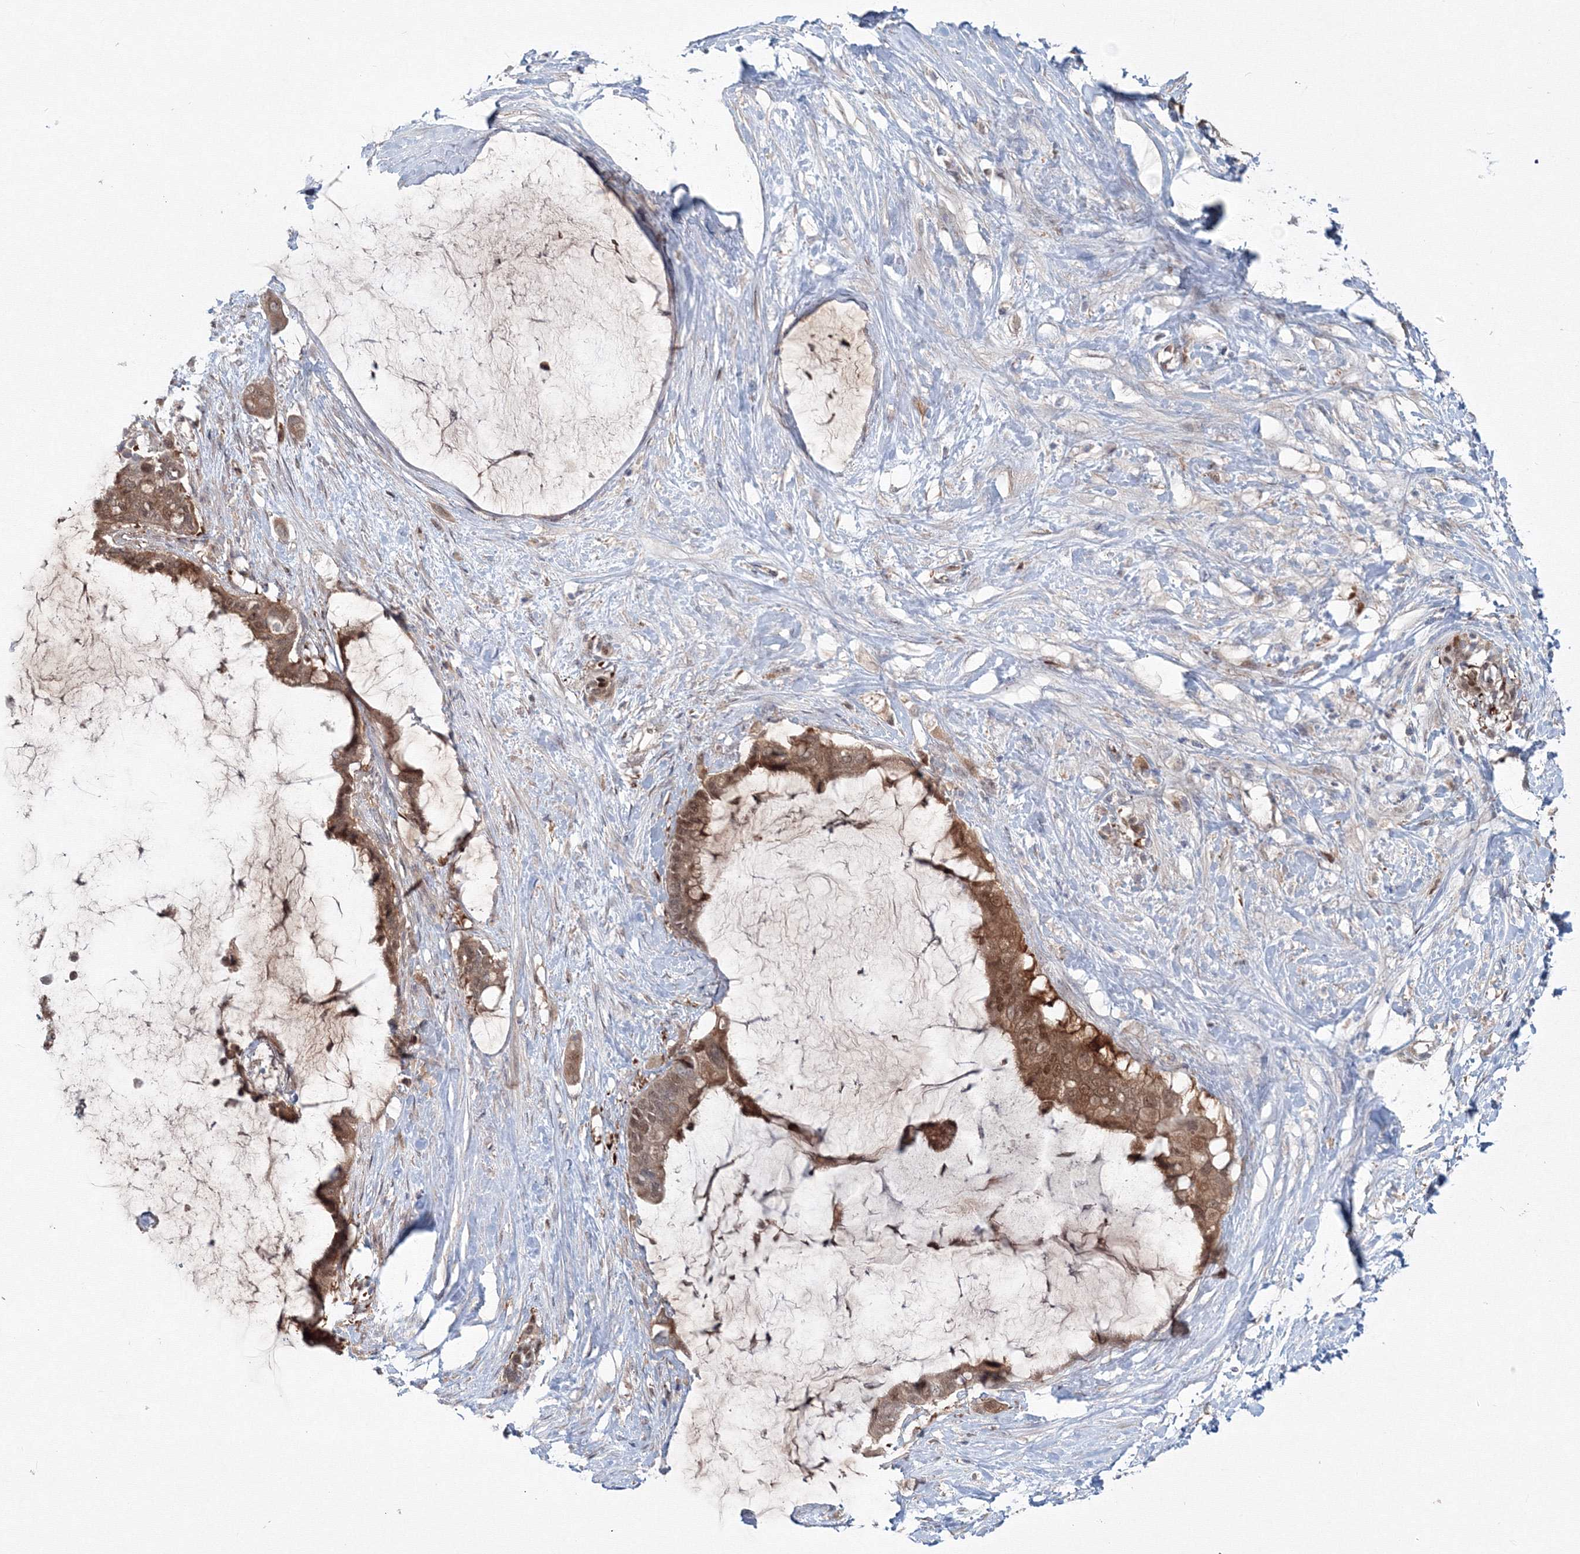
{"staining": {"intensity": "moderate", "quantity": ">75%", "location": "cytoplasmic/membranous,nuclear"}, "tissue": "pancreatic cancer", "cell_type": "Tumor cells", "image_type": "cancer", "snomed": [{"axis": "morphology", "description": "Adenocarcinoma, NOS"}, {"axis": "topography", "description": "Pancreas"}], "caption": "Protein staining exhibits moderate cytoplasmic/membranous and nuclear expression in approximately >75% of tumor cells in adenocarcinoma (pancreatic).", "gene": "MKRN2", "patient": {"sex": "male", "age": 41}}